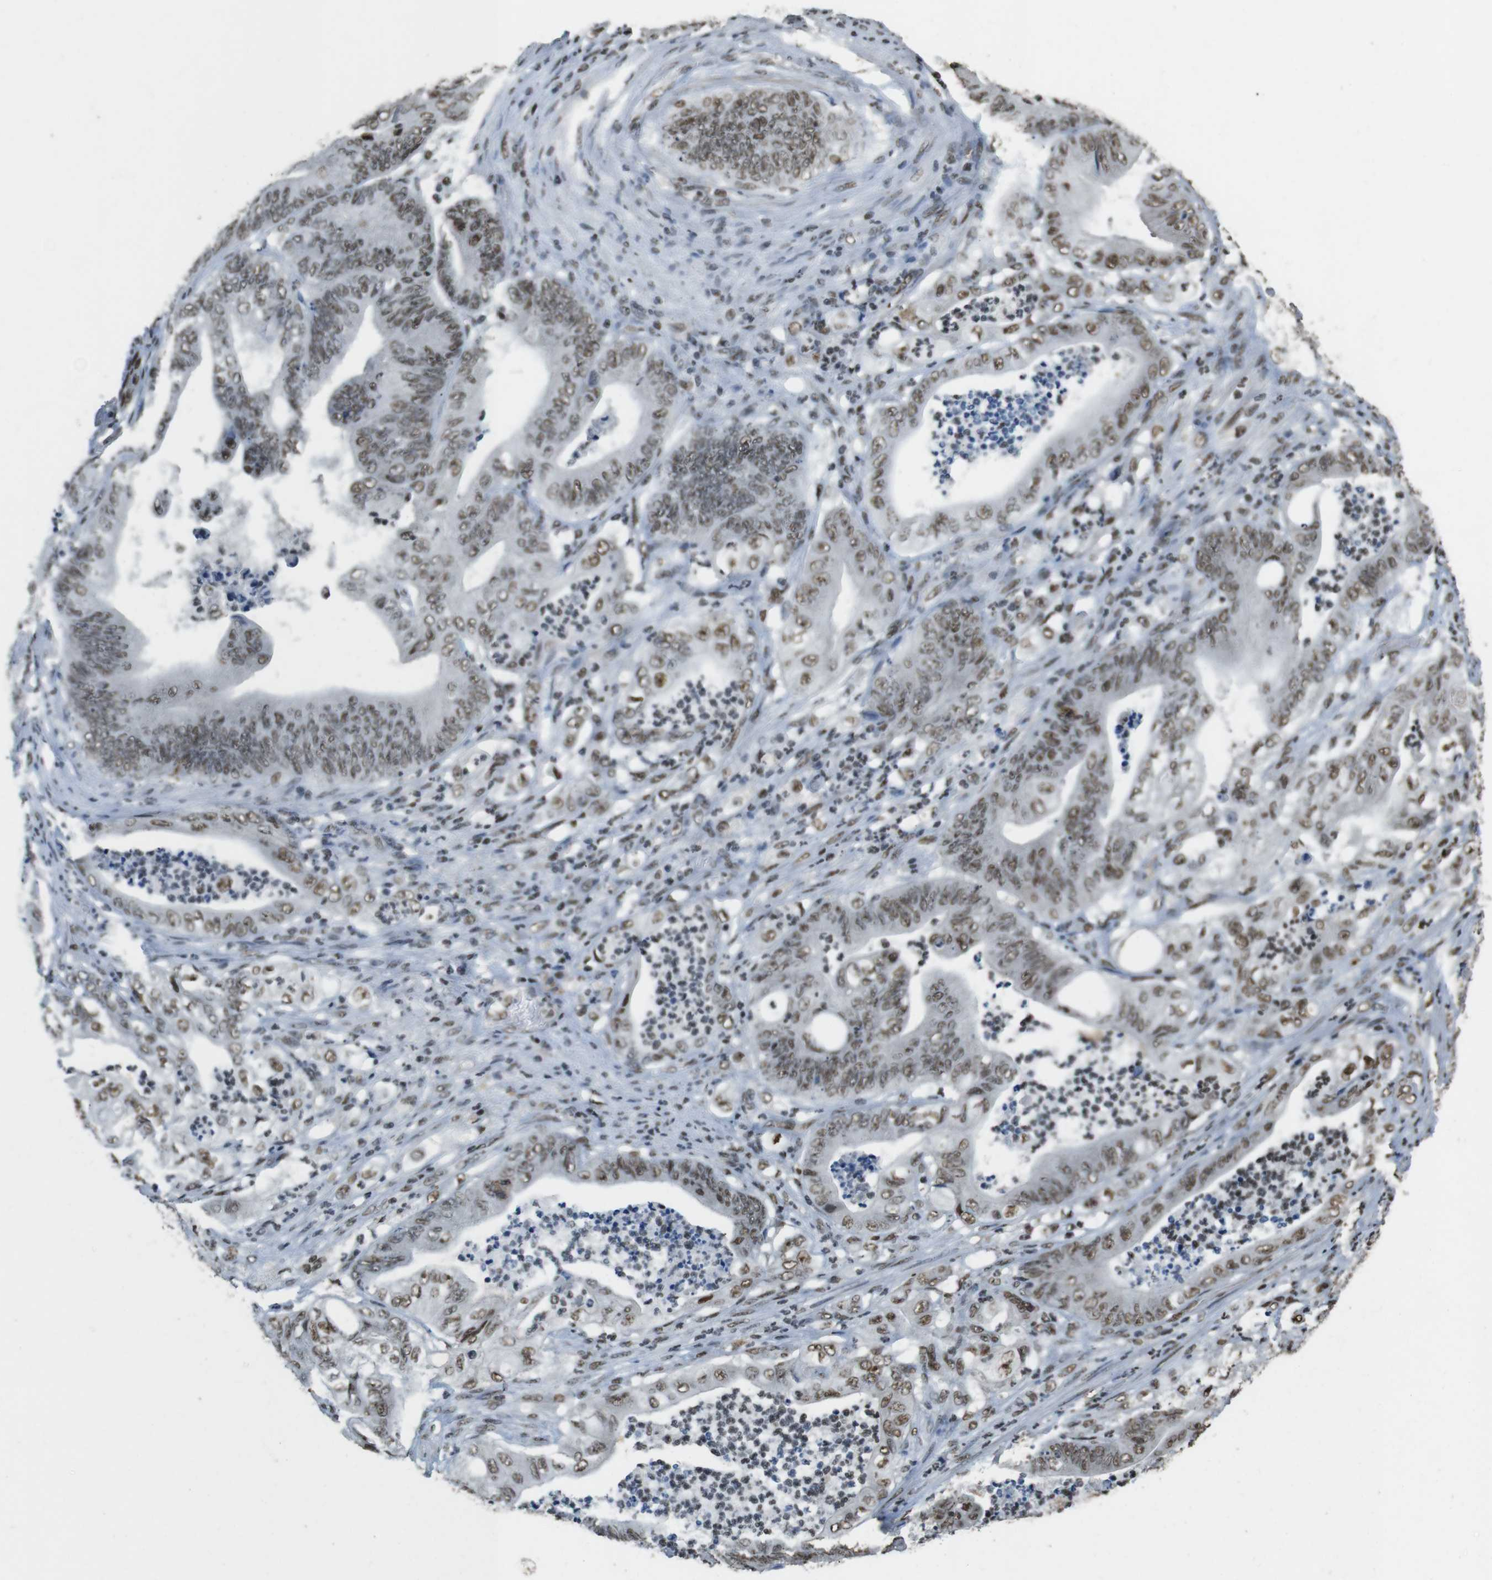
{"staining": {"intensity": "moderate", "quantity": ">75%", "location": "nuclear"}, "tissue": "stomach cancer", "cell_type": "Tumor cells", "image_type": "cancer", "snomed": [{"axis": "morphology", "description": "Adenocarcinoma, NOS"}, {"axis": "topography", "description": "Stomach"}], "caption": "The immunohistochemical stain shows moderate nuclear expression in tumor cells of stomach cancer (adenocarcinoma) tissue. (Stains: DAB in brown, nuclei in blue, Microscopy: brightfield microscopy at high magnification).", "gene": "CSNK2B", "patient": {"sex": "female", "age": 73}}